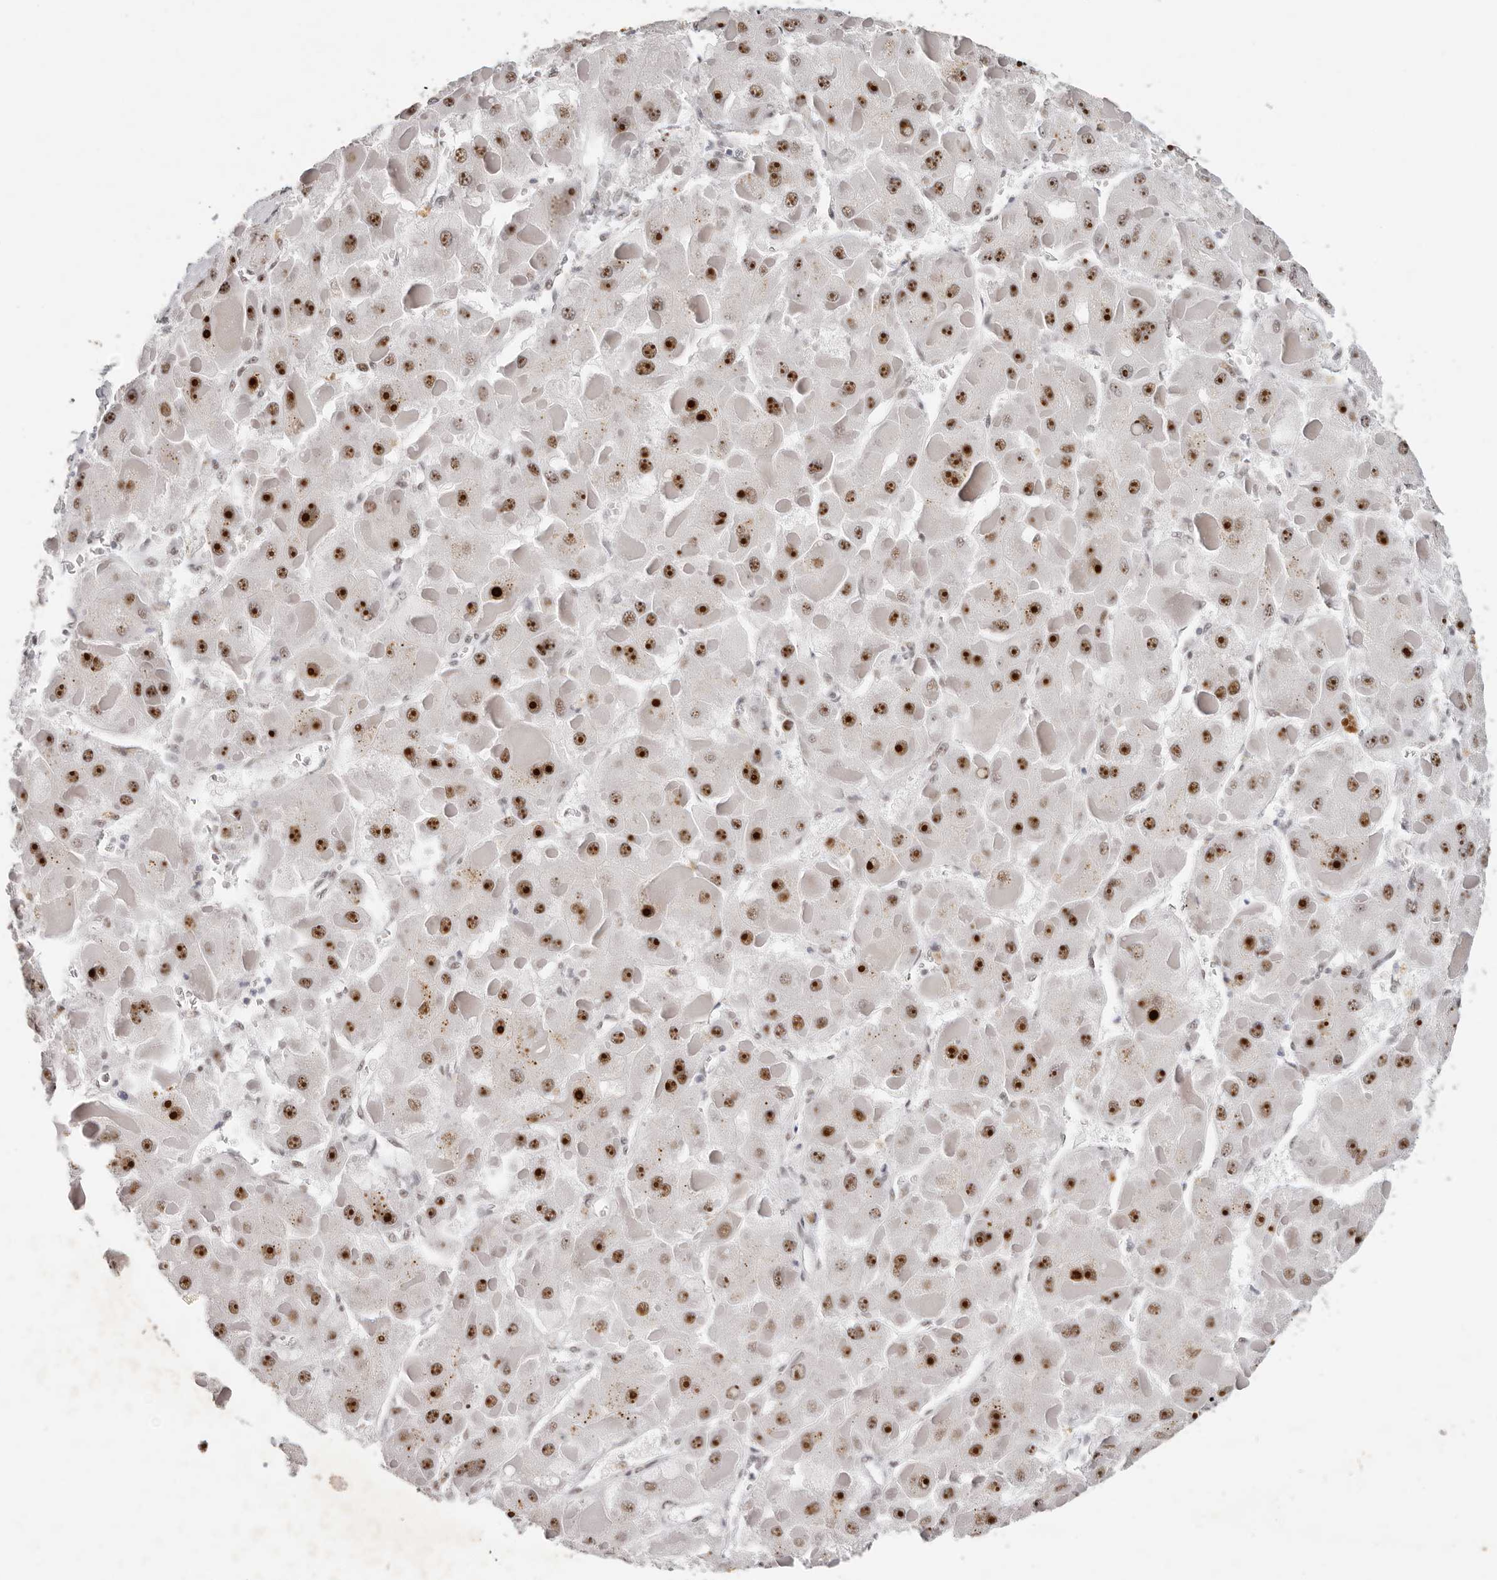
{"staining": {"intensity": "strong", "quantity": ">75%", "location": "nuclear"}, "tissue": "liver cancer", "cell_type": "Tumor cells", "image_type": "cancer", "snomed": [{"axis": "morphology", "description": "Carcinoma, Hepatocellular, NOS"}, {"axis": "topography", "description": "Liver"}], "caption": "A high-resolution micrograph shows immunohistochemistry staining of liver cancer (hepatocellular carcinoma), which shows strong nuclear staining in about >75% of tumor cells. (DAB IHC with brightfield microscopy, high magnification).", "gene": "LARP7", "patient": {"sex": "female", "age": 73}}